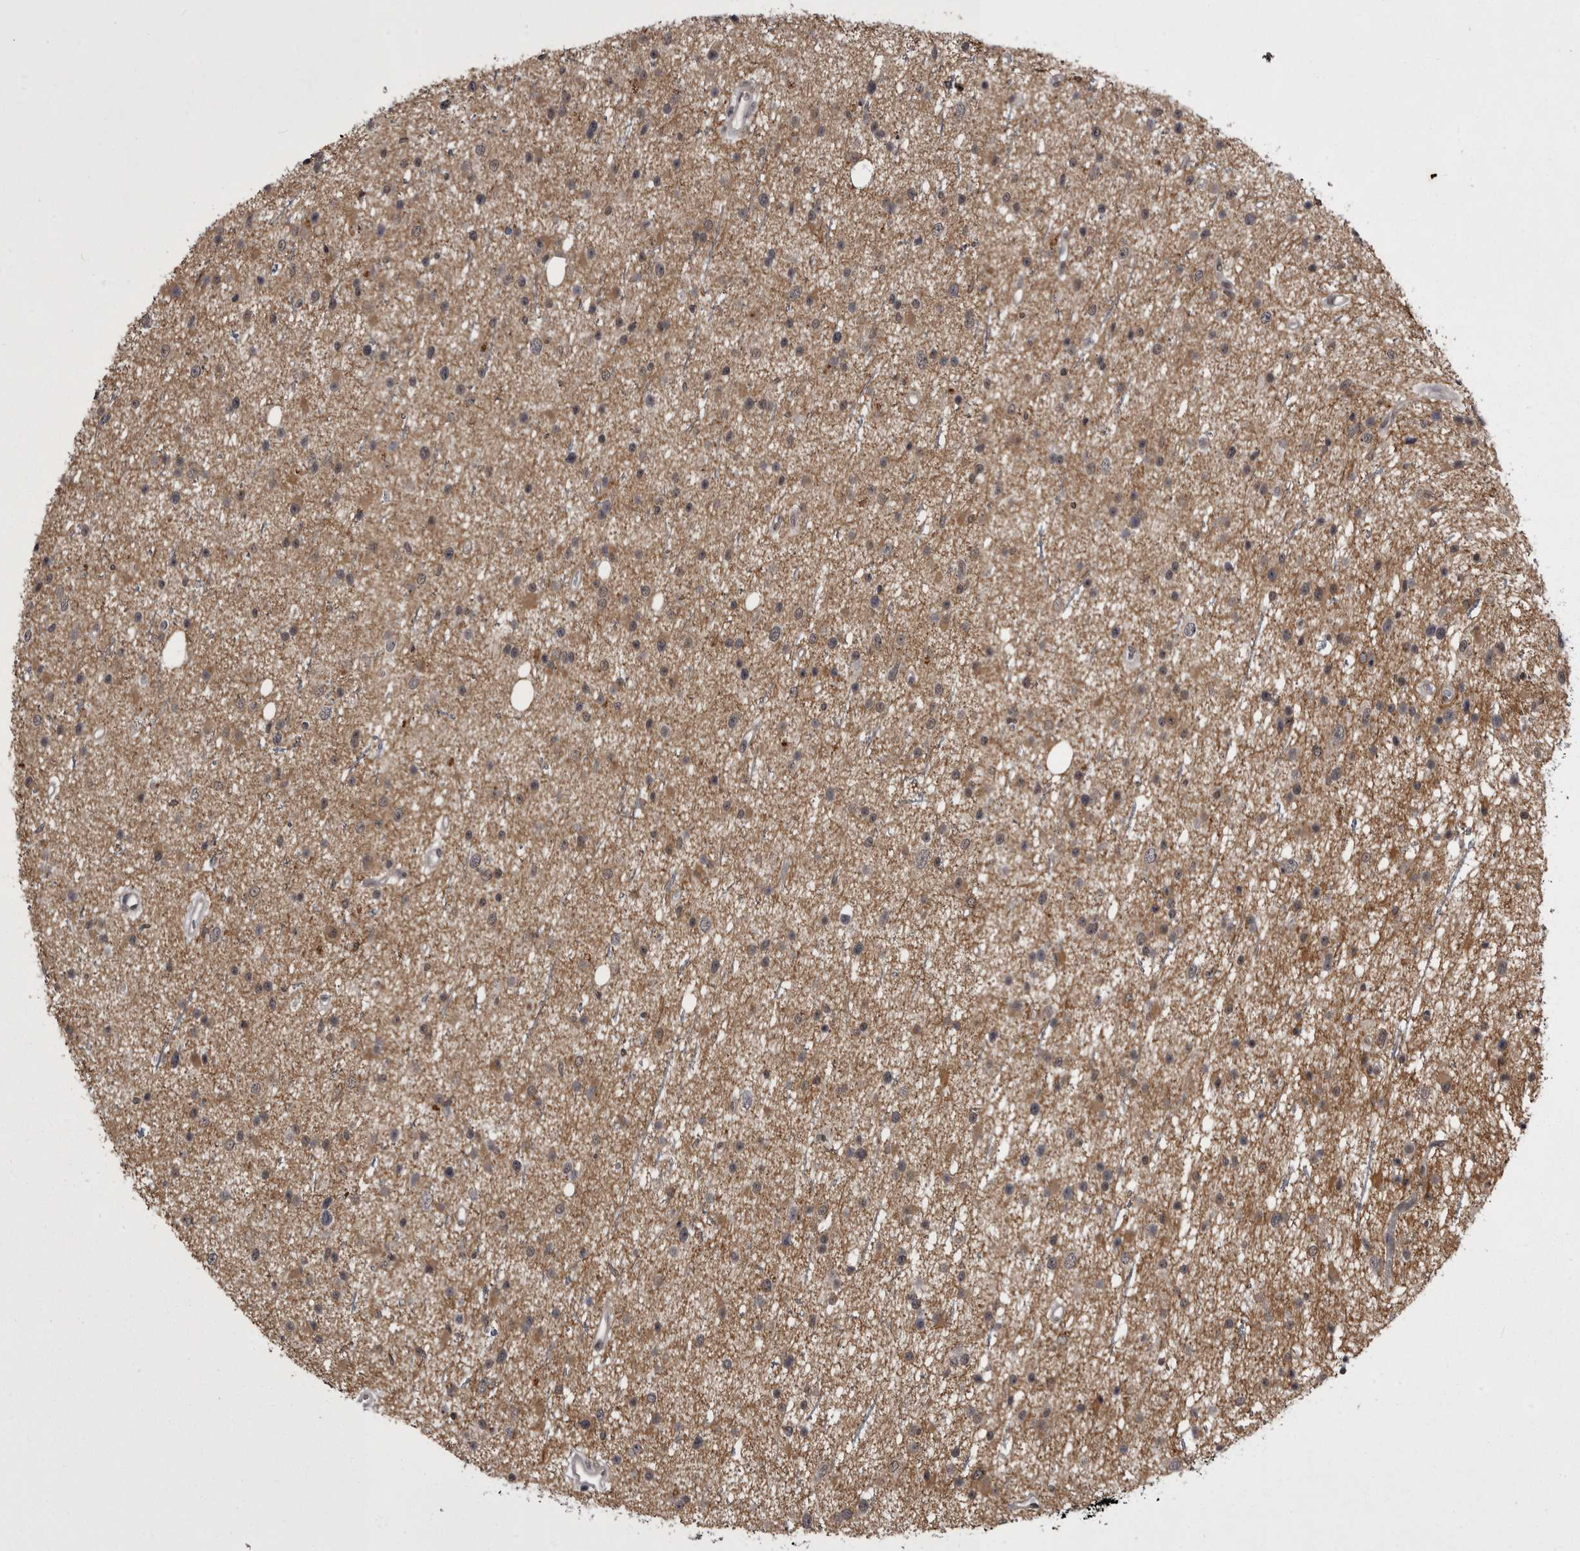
{"staining": {"intensity": "weak", "quantity": "25%-75%", "location": "cytoplasmic/membranous"}, "tissue": "glioma", "cell_type": "Tumor cells", "image_type": "cancer", "snomed": [{"axis": "morphology", "description": "Glioma, malignant, Low grade"}, {"axis": "topography", "description": "Cerebral cortex"}], "caption": "Weak cytoplasmic/membranous positivity for a protein is identified in about 25%-75% of tumor cells of malignant glioma (low-grade) using immunohistochemistry.", "gene": "PRPF3", "patient": {"sex": "female", "age": 39}}